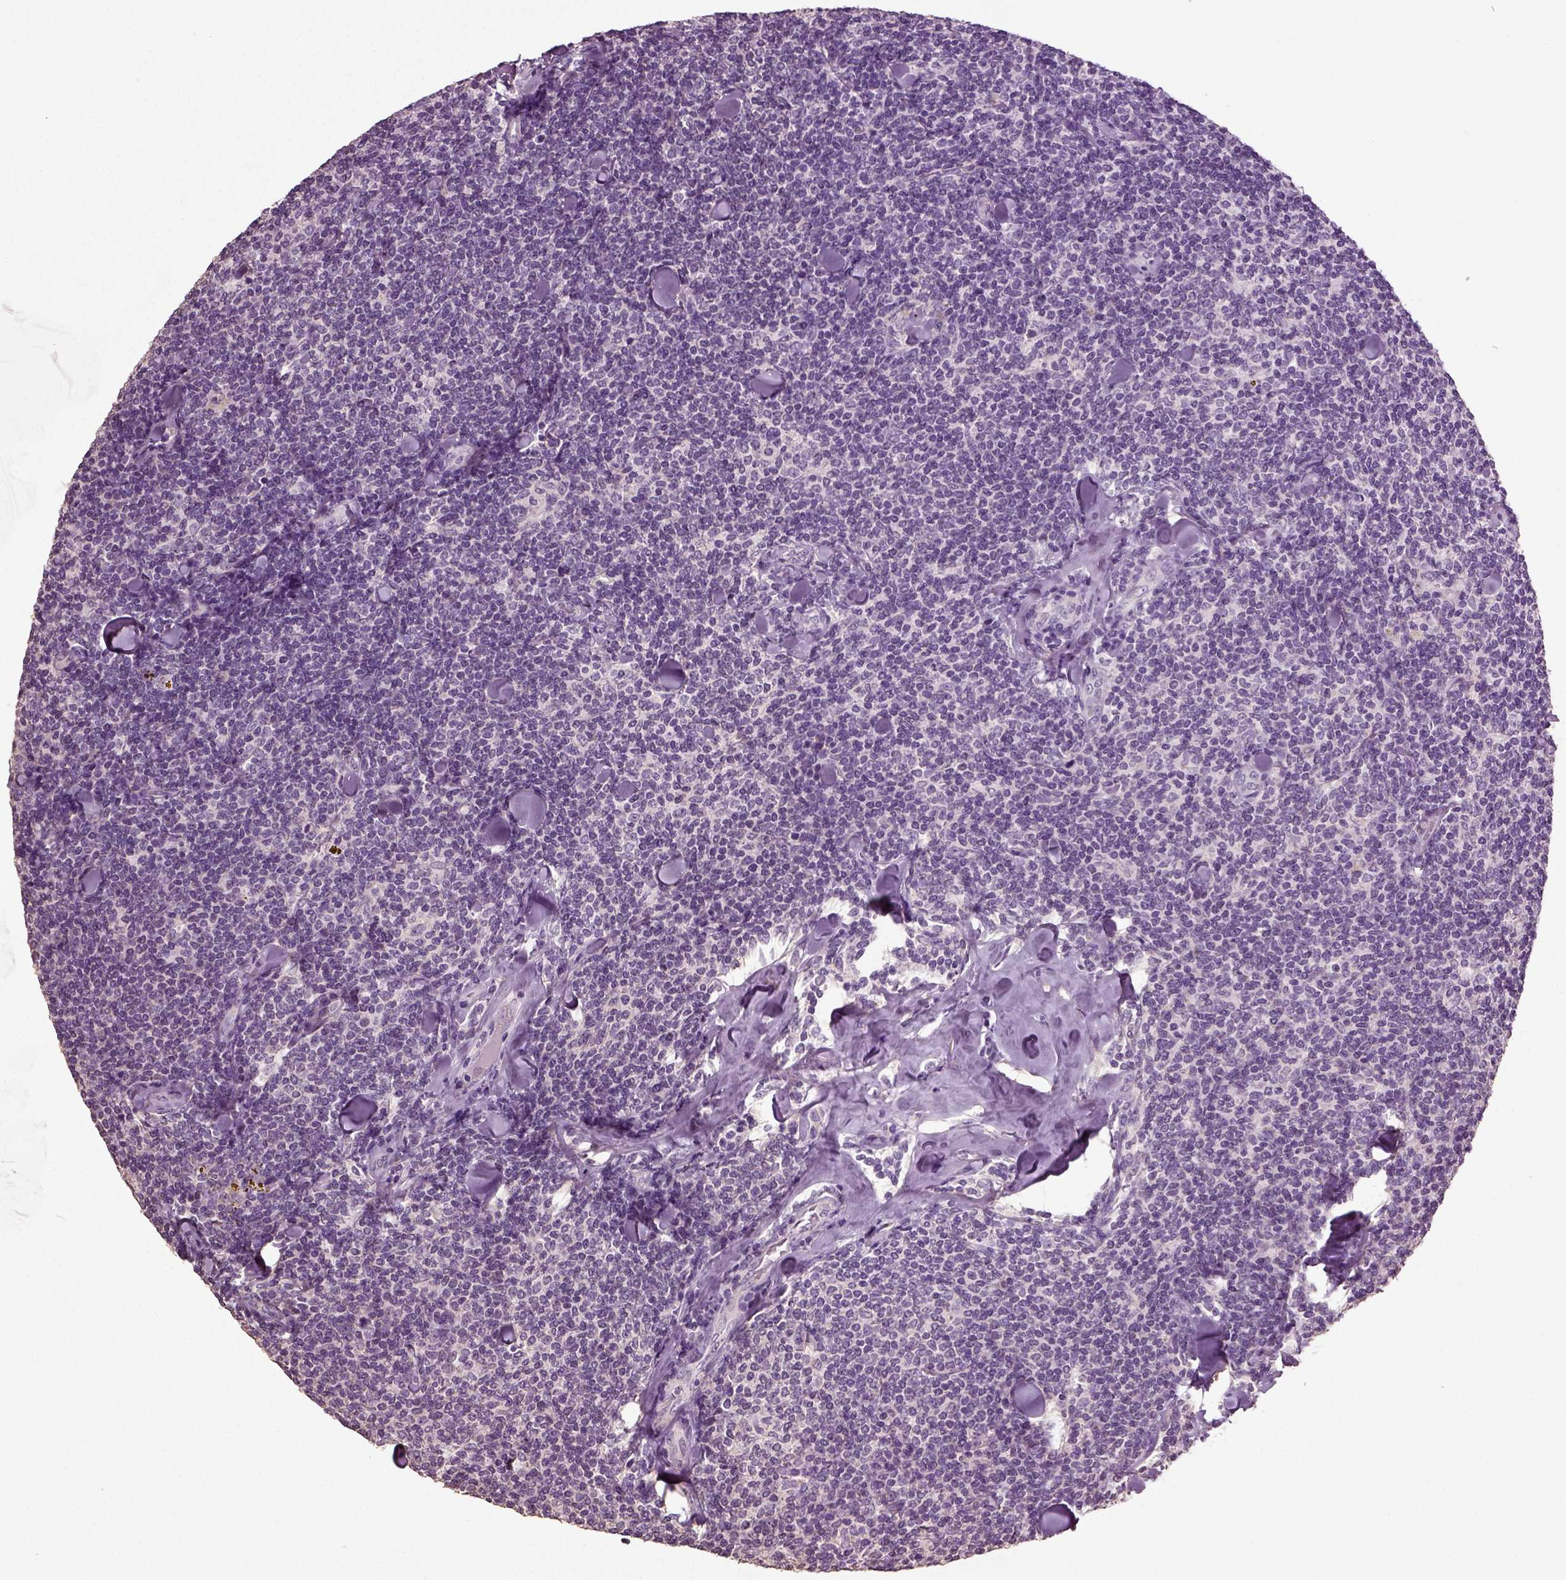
{"staining": {"intensity": "negative", "quantity": "none", "location": "none"}, "tissue": "lymphoma", "cell_type": "Tumor cells", "image_type": "cancer", "snomed": [{"axis": "morphology", "description": "Malignant lymphoma, non-Hodgkin's type, Low grade"}, {"axis": "topography", "description": "Lymph node"}], "caption": "This is a image of immunohistochemistry staining of lymphoma, which shows no staining in tumor cells. (Brightfield microscopy of DAB (3,3'-diaminobenzidine) immunohistochemistry (IHC) at high magnification).", "gene": "DEFB118", "patient": {"sex": "female", "age": 56}}